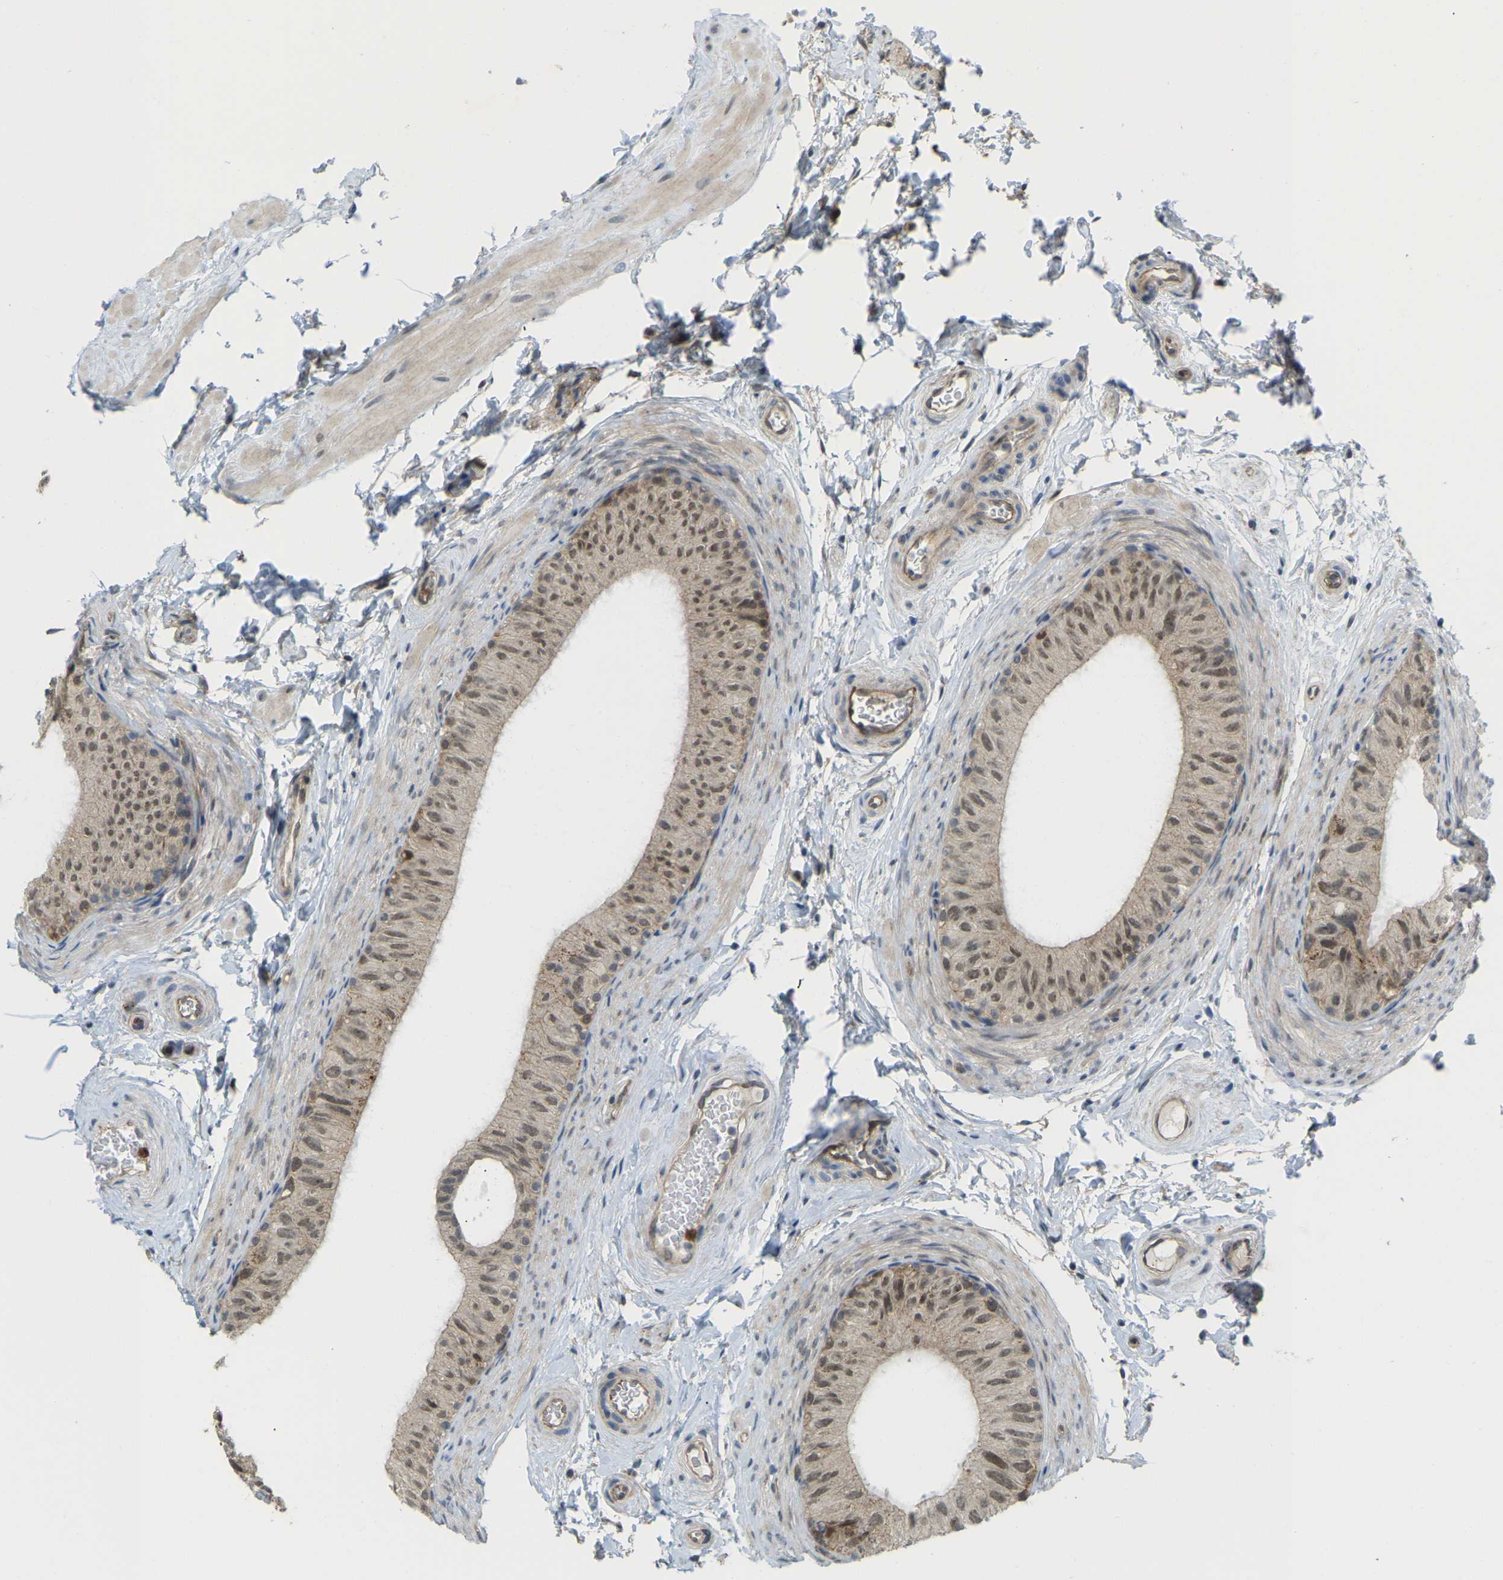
{"staining": {"intensity": "moderate", "quantity": ">75%", "location": "cytoplasmic/membranous,nuclear"}, "tissue": "epididymis", "cell_type": "Glandular cells", "image_type": "normal", "snomed": [{"axis": "morphology", "description": "Normal tissue, NOS"}, {"axis": "topography", "description": "Epididymis"}], "caption": "Immunohistochemical staining of normal epididymis demonstrates moderate cytoplasmic/membranous,nuclear protein positivity in about >75% of glandular cells. (DAB IHC with brightfield microscopy, high magnification).", "gene": "SERPINB5", "patient": {"sex": "male", "age": 34}}